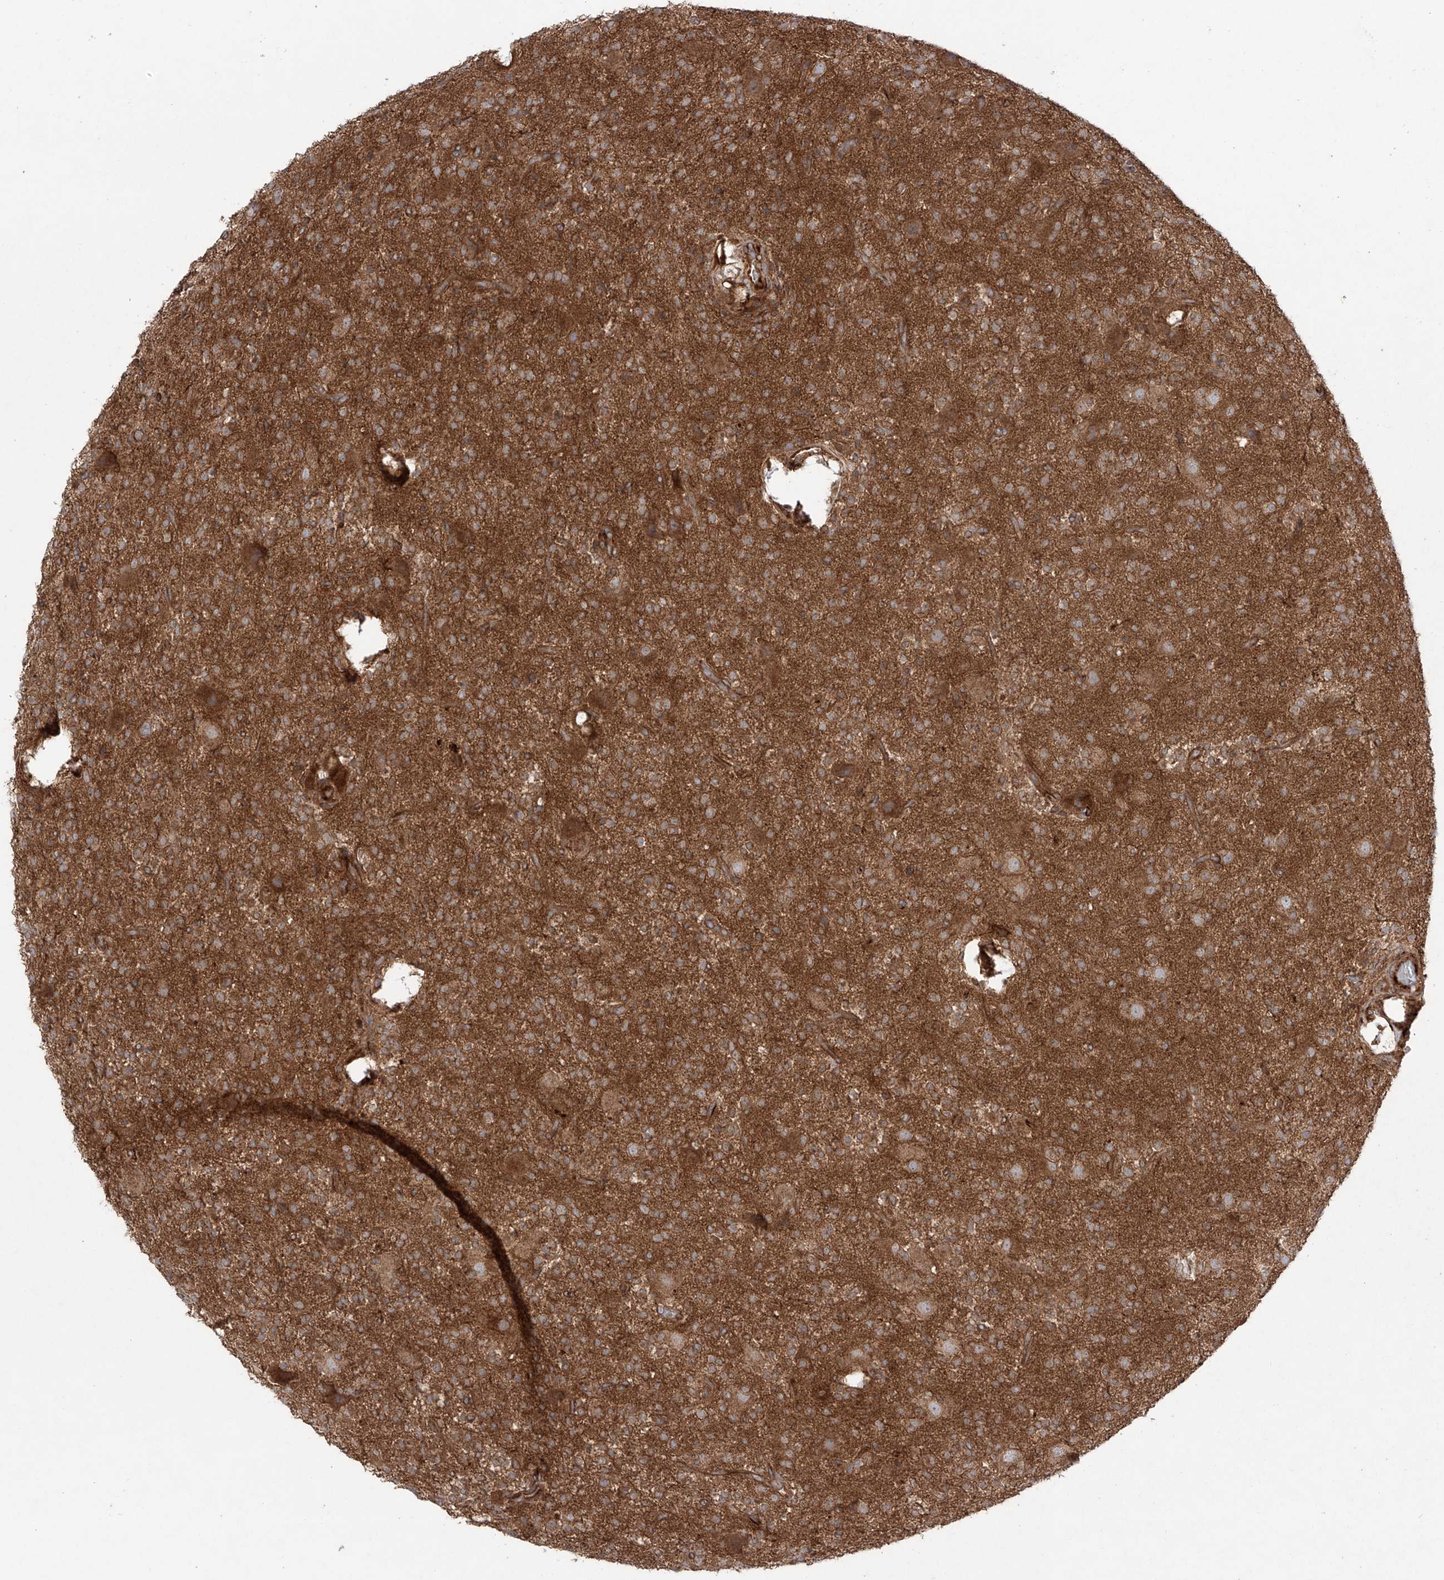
{"staining": {"intensity": "moderate", "quantity": ">75%", "location": "cytoplasmic/membranous"}, "tissue": "glioma", "cell_type": "Tumor cells", "image_type": "cancer", "snomed": [{"axis": "morphology", "description": "Glioma, malignant, High grade"}, {"axis": "topography", "description": "Brain"}], "caption": "Tumor cells reveal medium levels of moderate cytoplasmic/membranous positivity in approximately >75% of cells in malignant glioma (high-grade).", "gene": "YKT6", "patient": {"sex": "male", "age": 34}}